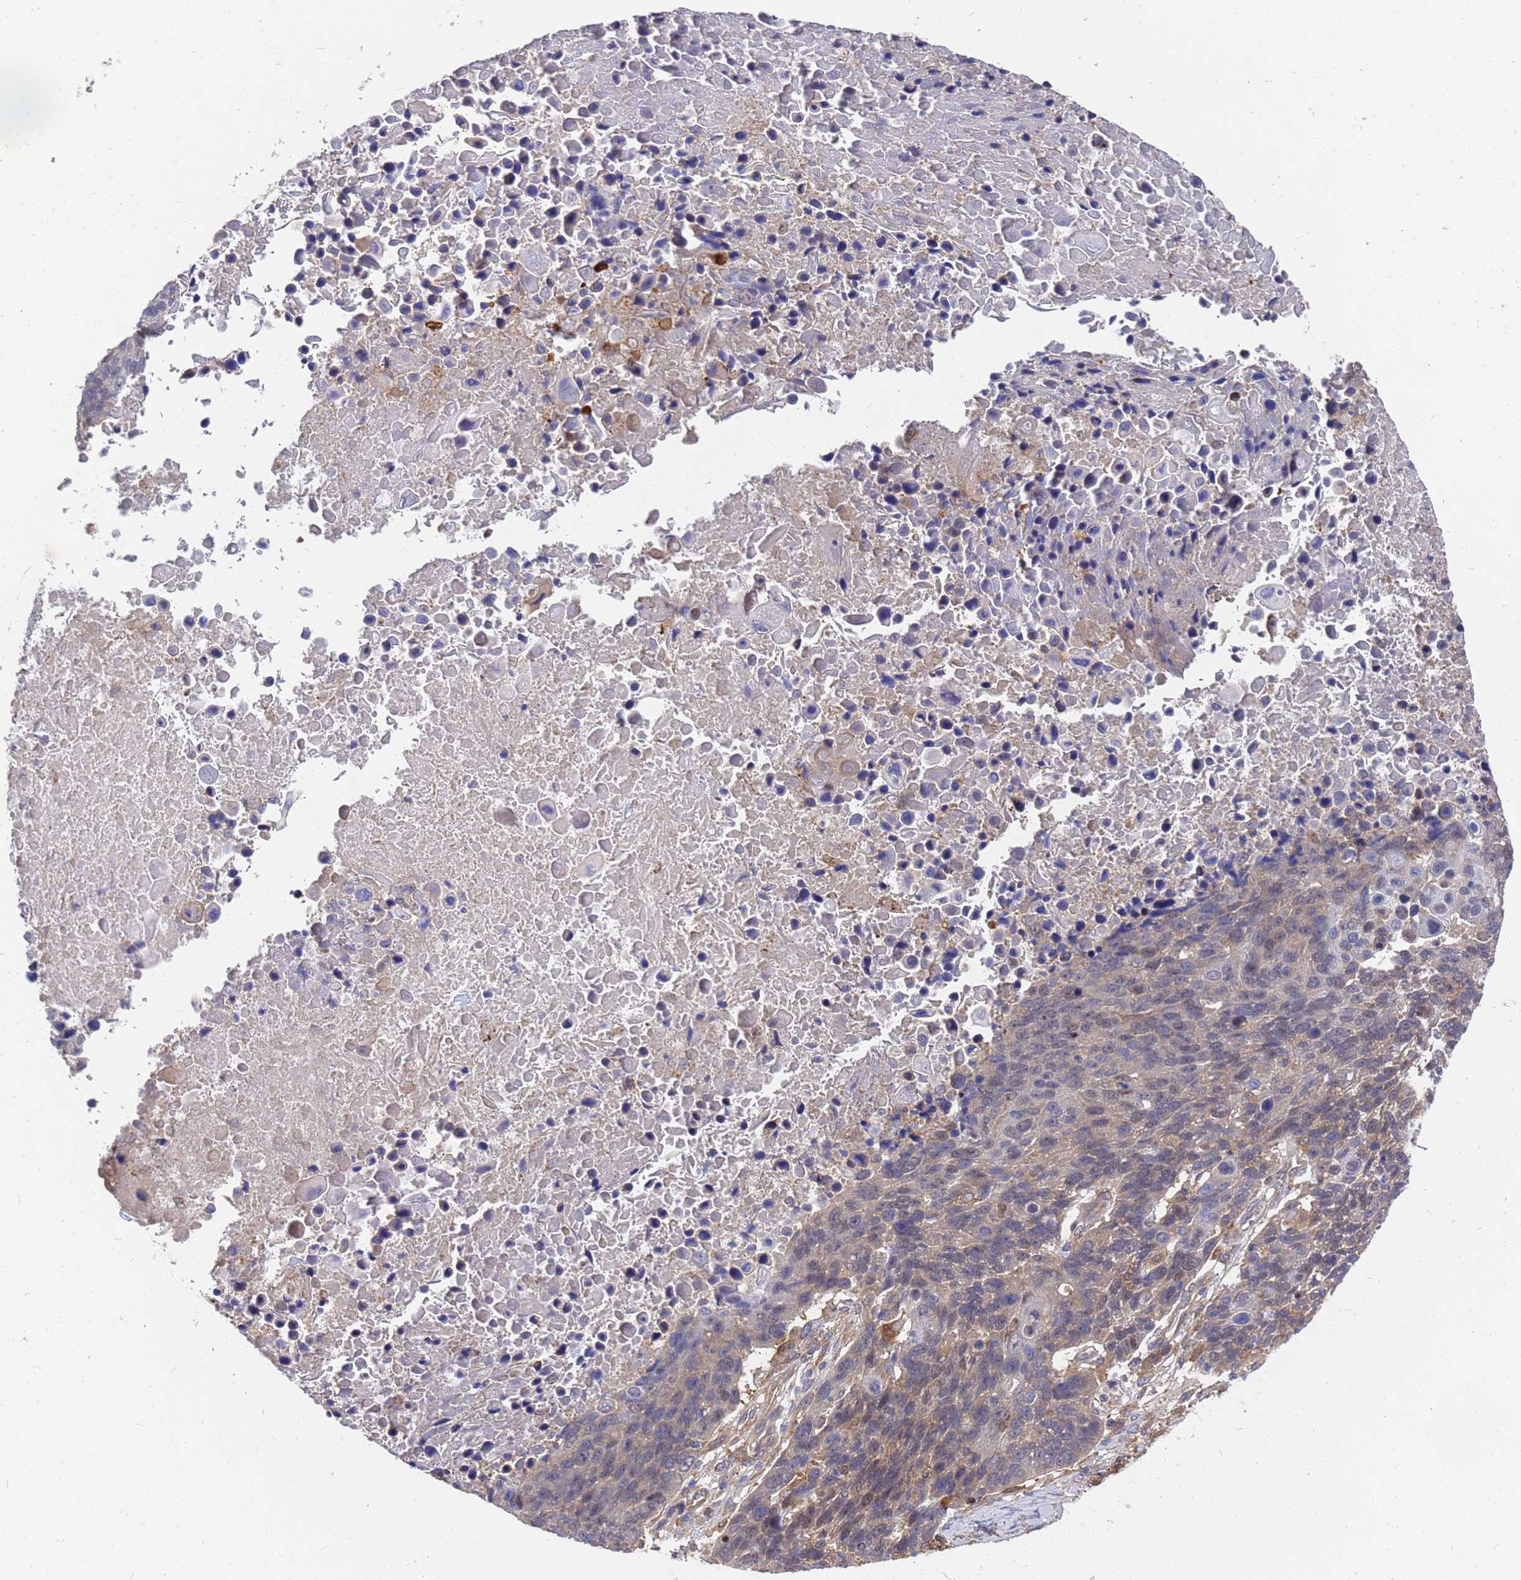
{"staining": {"intensity": "negative", "quantity": "none", "location": "none"}, "tissue": "lung cancer", "cell_type": "Tumor cells", "image_type": "cancer", "snomed": [{"axis": "morphology", "description": "Normal tissue, NOS"}, {"axis": "morphology", "description": "Squamous cell carcinoma, NOS"}, {"axis": "topography", "description": "Lymph node"}, {"axis": "topography", "description": "Lung"}], "caption": "Image shows no significant protein staining in tumor cells of squamous cell carcinoma (lung).", "gene": "SLC35E2B", "patient": {"sex": "male", "age": 66}}